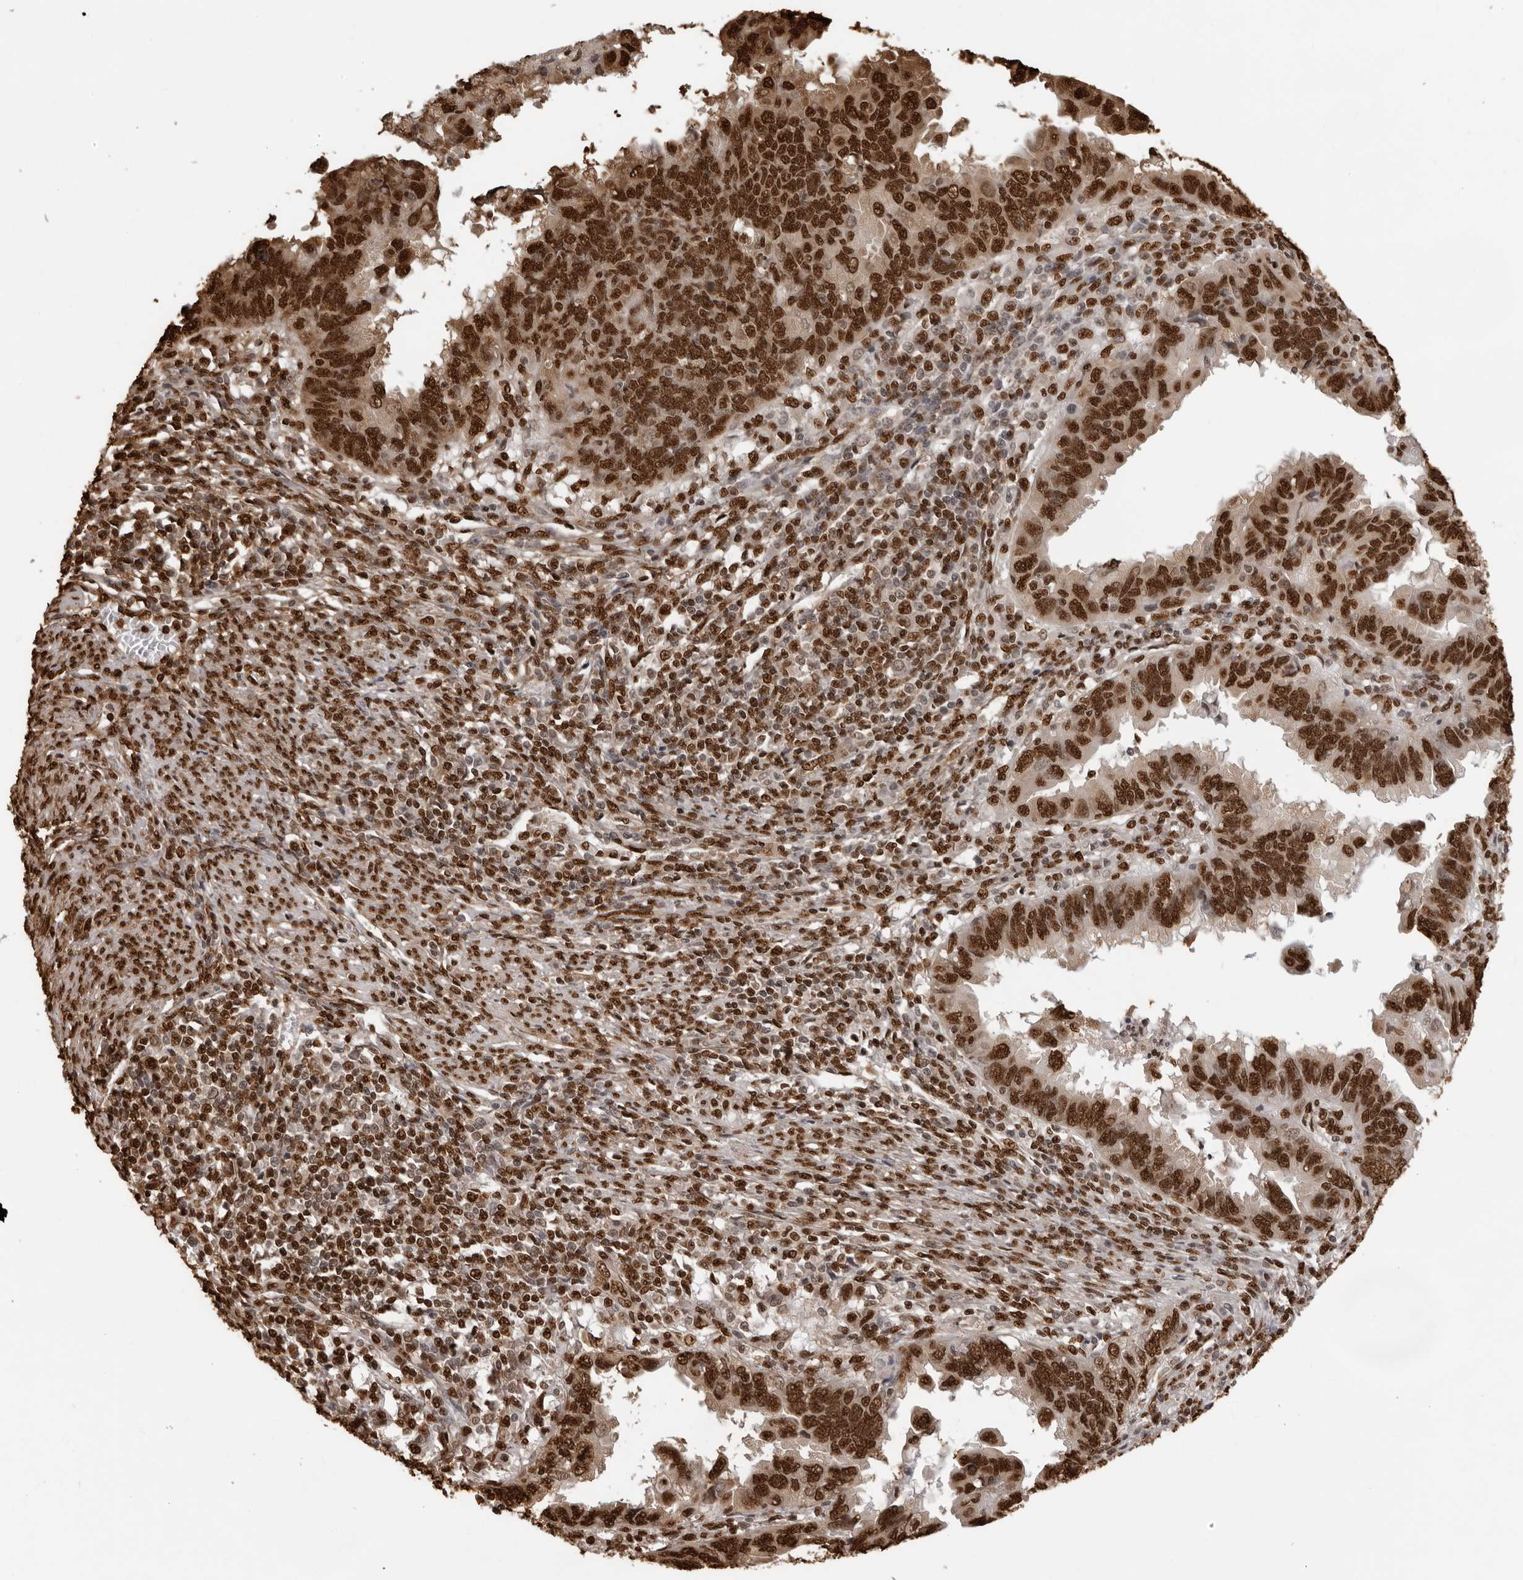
{"staining": {"intensity": "strong", "quantity": ">75%", "location": "nuclear"}, "tissue": "endometrial cancer", "cell_type": "Tumor cells", "image_type": "cancer", "snomed": [{"axis": "morphology", "description": "Adenocarcinoma, NOS"}, {"axis": "topography", "description": "Uterus"}], "caption": "Approximately >75% of tumor cells in human endometrial adenocarcinoma exhibit strong nuclear protein positivity as visualized by brown immunohistochemical staining.", "gene": "ZFP91", "patient": {"sex": "female", "age": 77}}